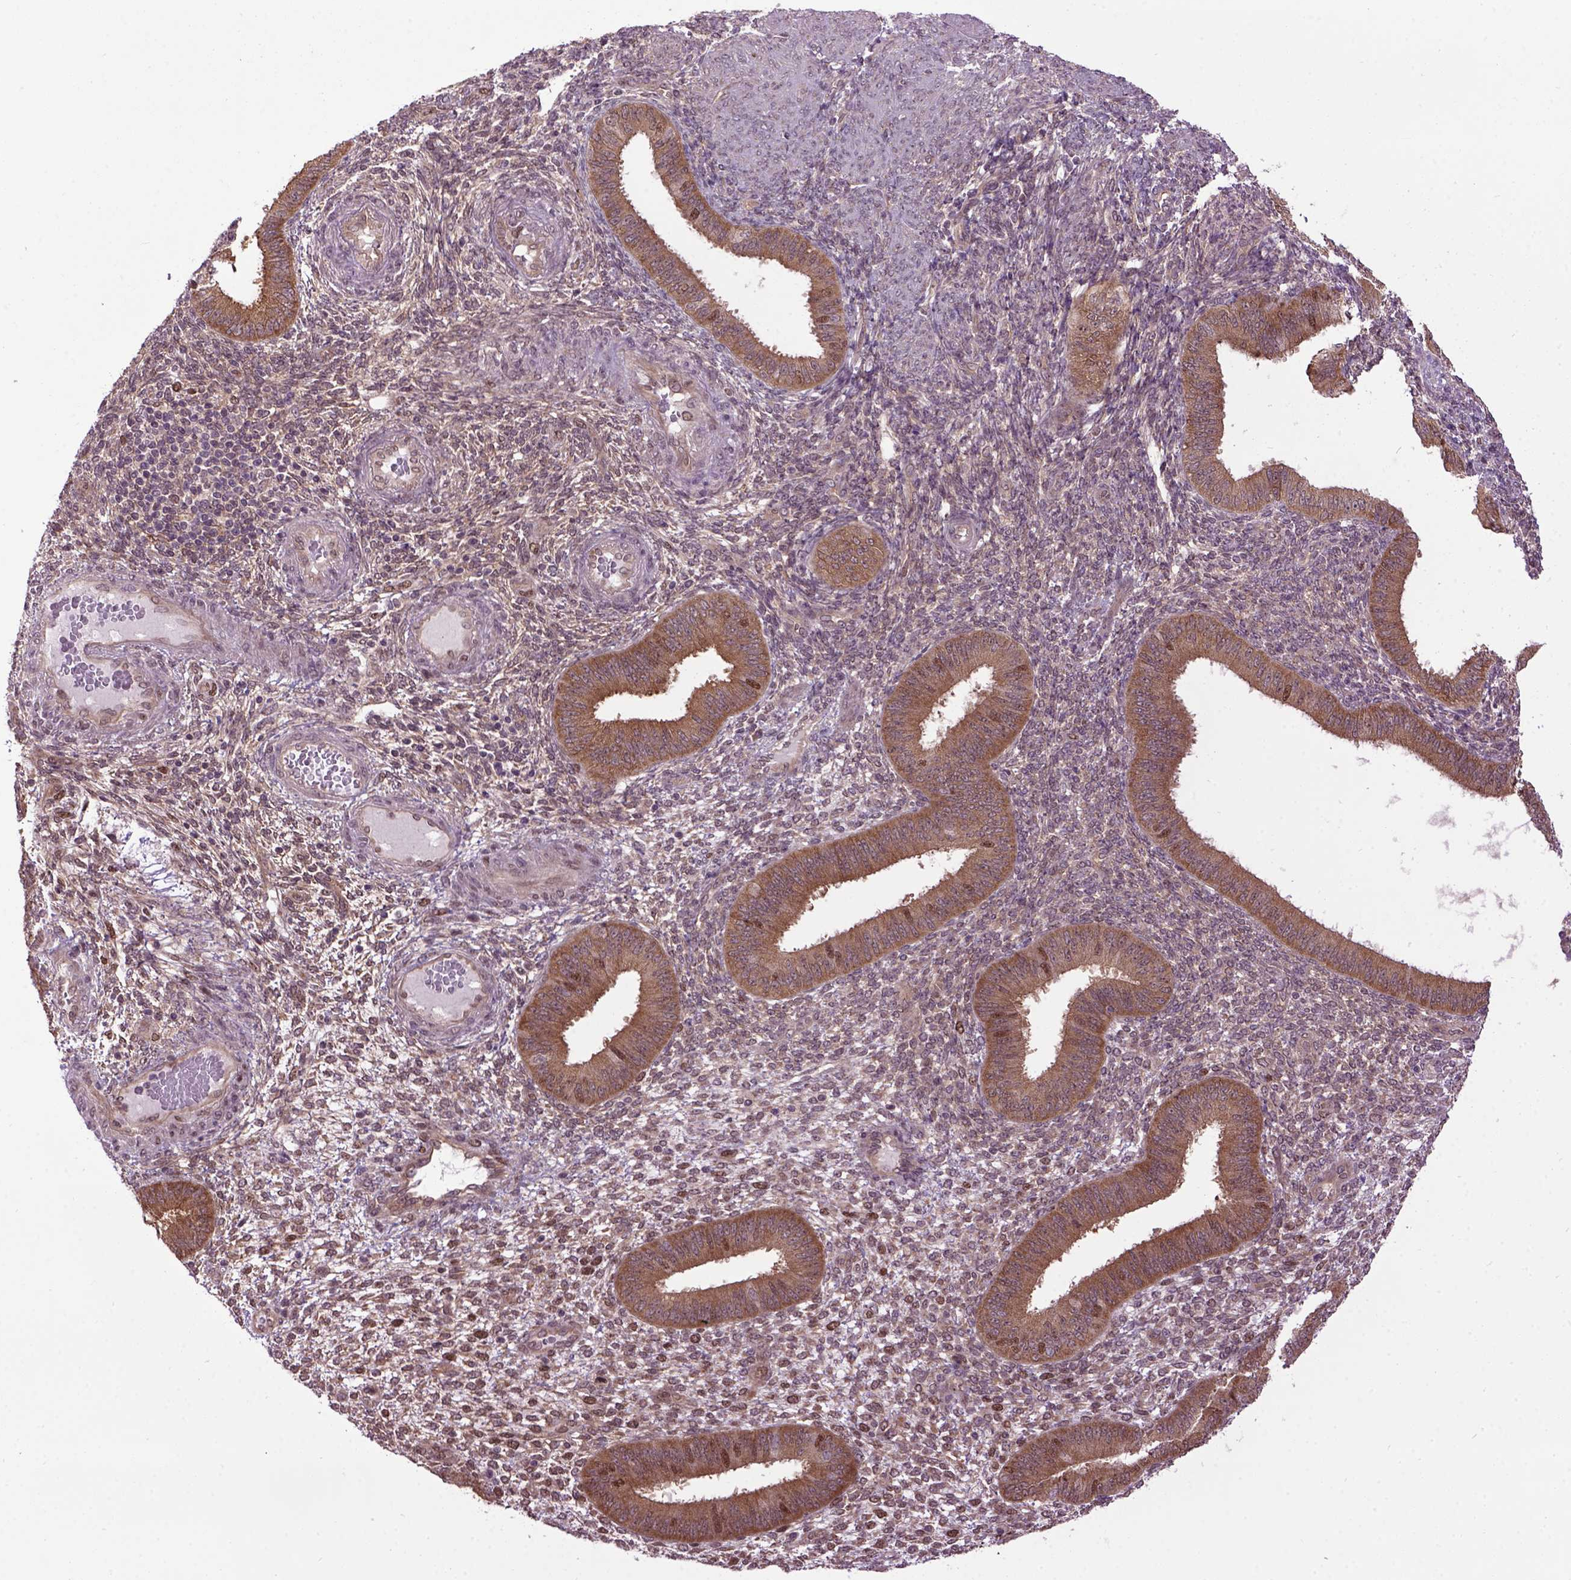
{"staining": {"intensity": "weak", "quantity": ">75%", "location": "cytoplasmic/membranous"}, "tissue": "endometrium", "cell_type": "Cells in endometrial stroma", "image_type": "normal", "snomed": [{"axis": "morphology", "description": "Normal tissue, NOS"}, {"axis": "topography", "description": "Endometrium"}], "caption": "Cells in endometrial stroma exhibit low levels of weak cytoplasmic/membranous expression in about >75% of cells in benign human endometrium. The protein of interest is shown in brown color, while the nuclei are stained blue.", "gene": "WDR48", "patient": {"sex": "female", "age": 39}}